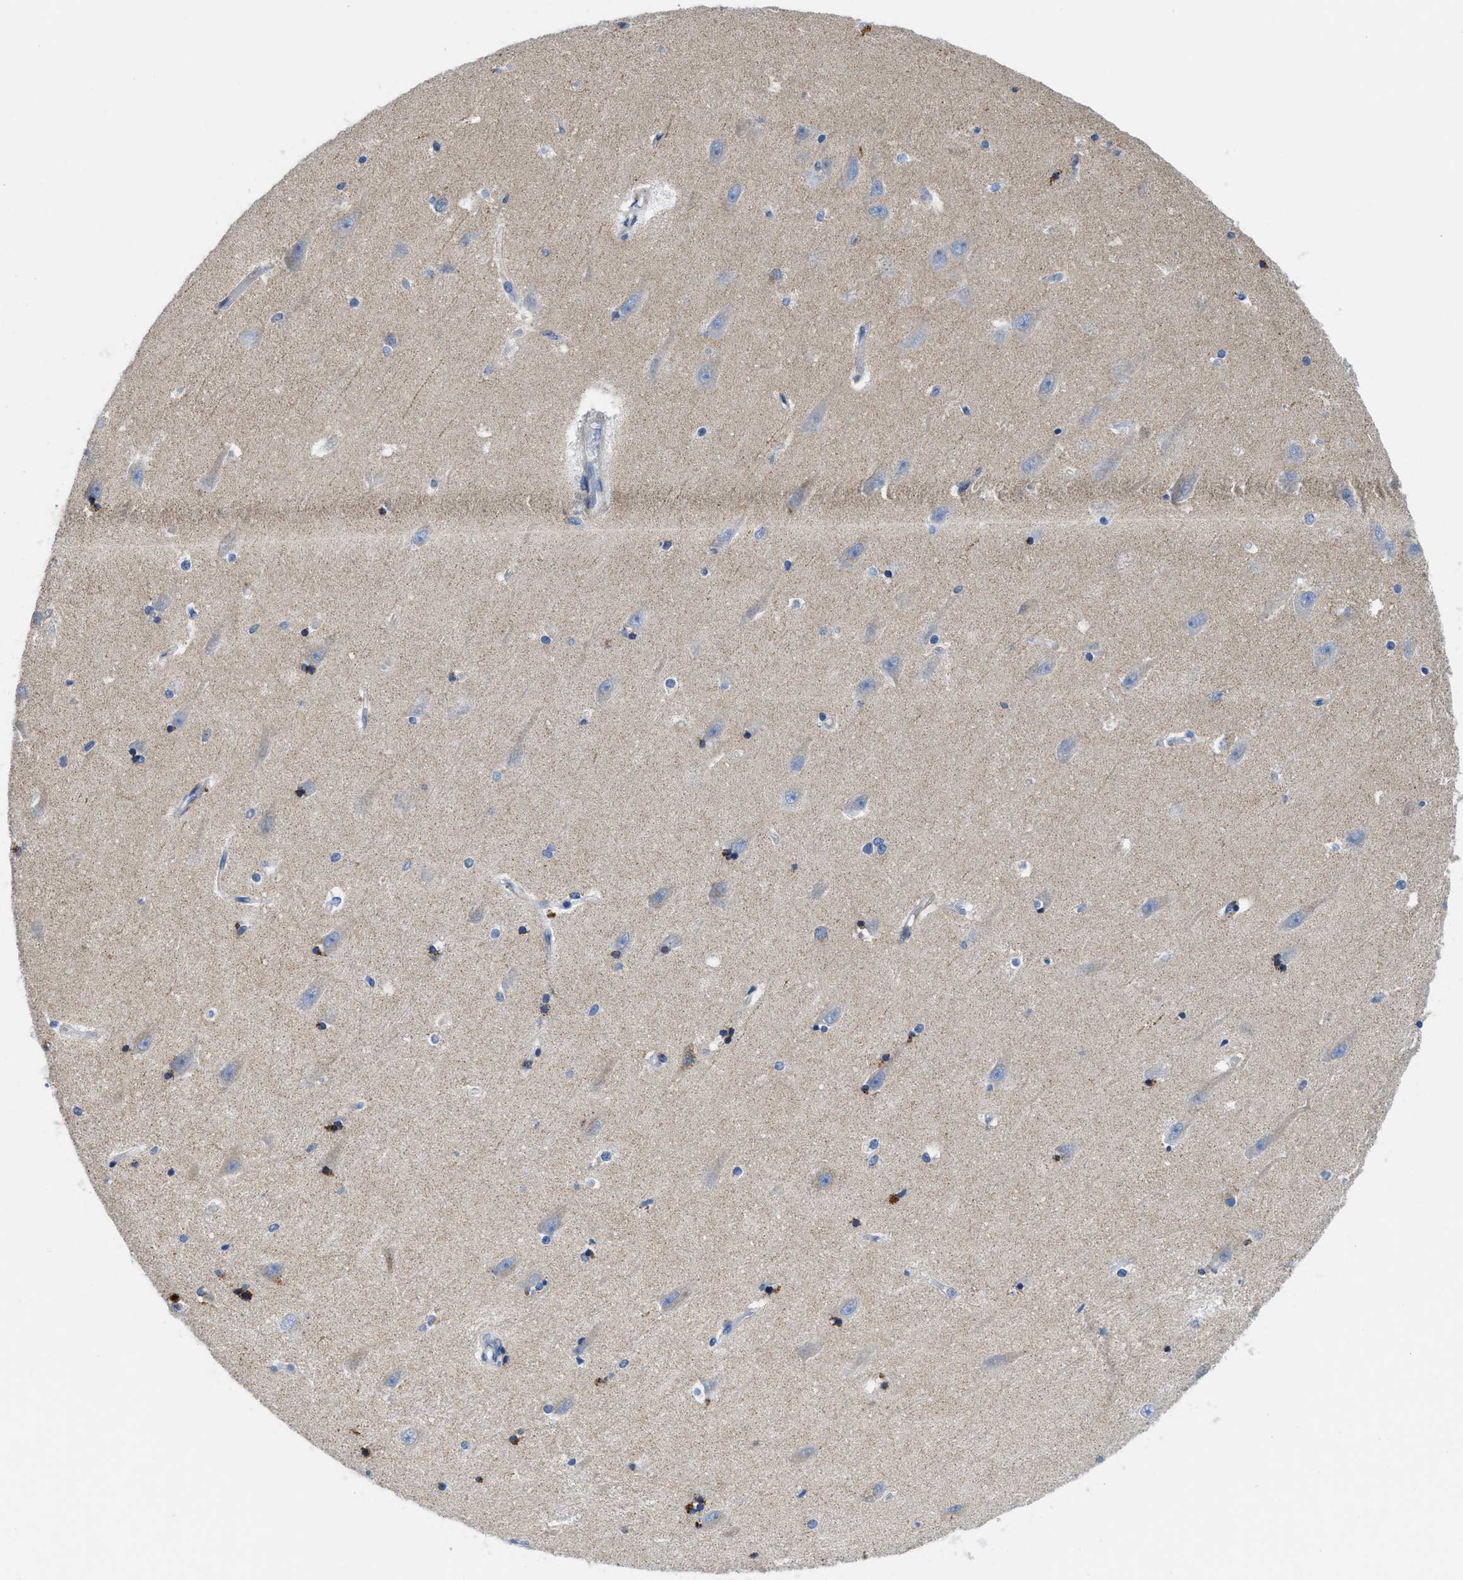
{"staining": {"intensity": "moderate", "quantity": "<25%", "location": "cytoplasmic/membranous"}, "tissue": "hippocampus", "cell_type": "Glial cells", "image_type": "normal", "snomed": [{"axis": "morphology", "description": "Normal tissue, NOS"}, {"axis": "topography", "description": "Hippocampus"}], "caption": "Immunohistochemistry (IHC) of normal hippocampus displays low levels of moderate cytoplasmic/membranous expression in about <25% of glial cells.", "gene": "SLC25A13", "patient": {"sex": "male", "age": 45}}